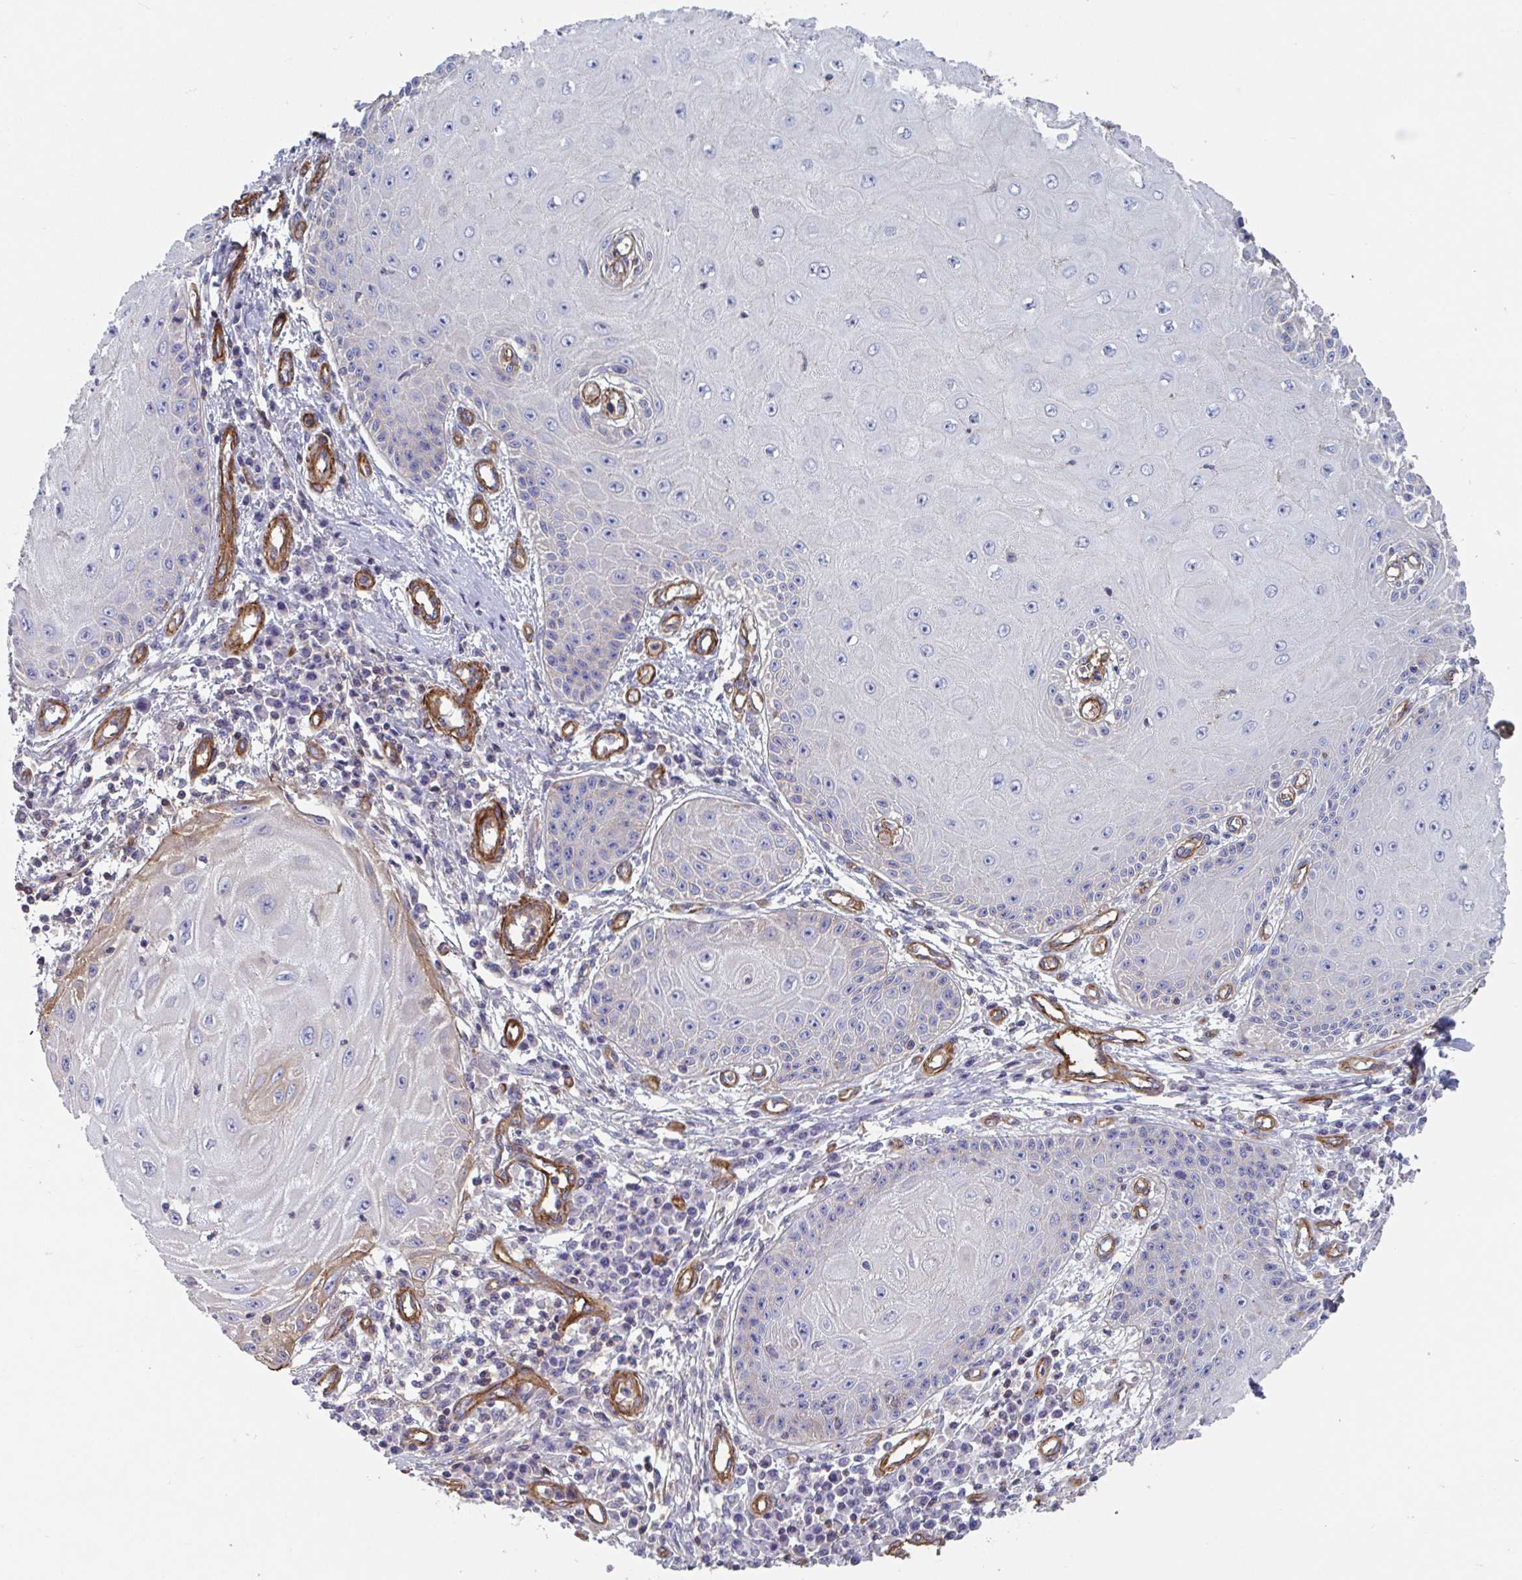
{"staining": {"intensity": "weak", "quantity": "<25%", "location": "cytoplasmic/membranous"}, "tissue": "skin cancer", "cell_type": "Tumor cells", "image_type": "cancer", "snomed": [{"axis": "morphology", "description": "Squamous cell carcinoma, NOS"}, {"axis": "topography", "description": "Skin"}, {"axis": "topography", "description": "Vulva"}], "caption": "Human skin squamous cell carcinoma stained for a protein using immunohistochemistry displays no staining in tumor cells.", "gene": "SHISA7", "patient": {"sex": "female", "age": 44}}